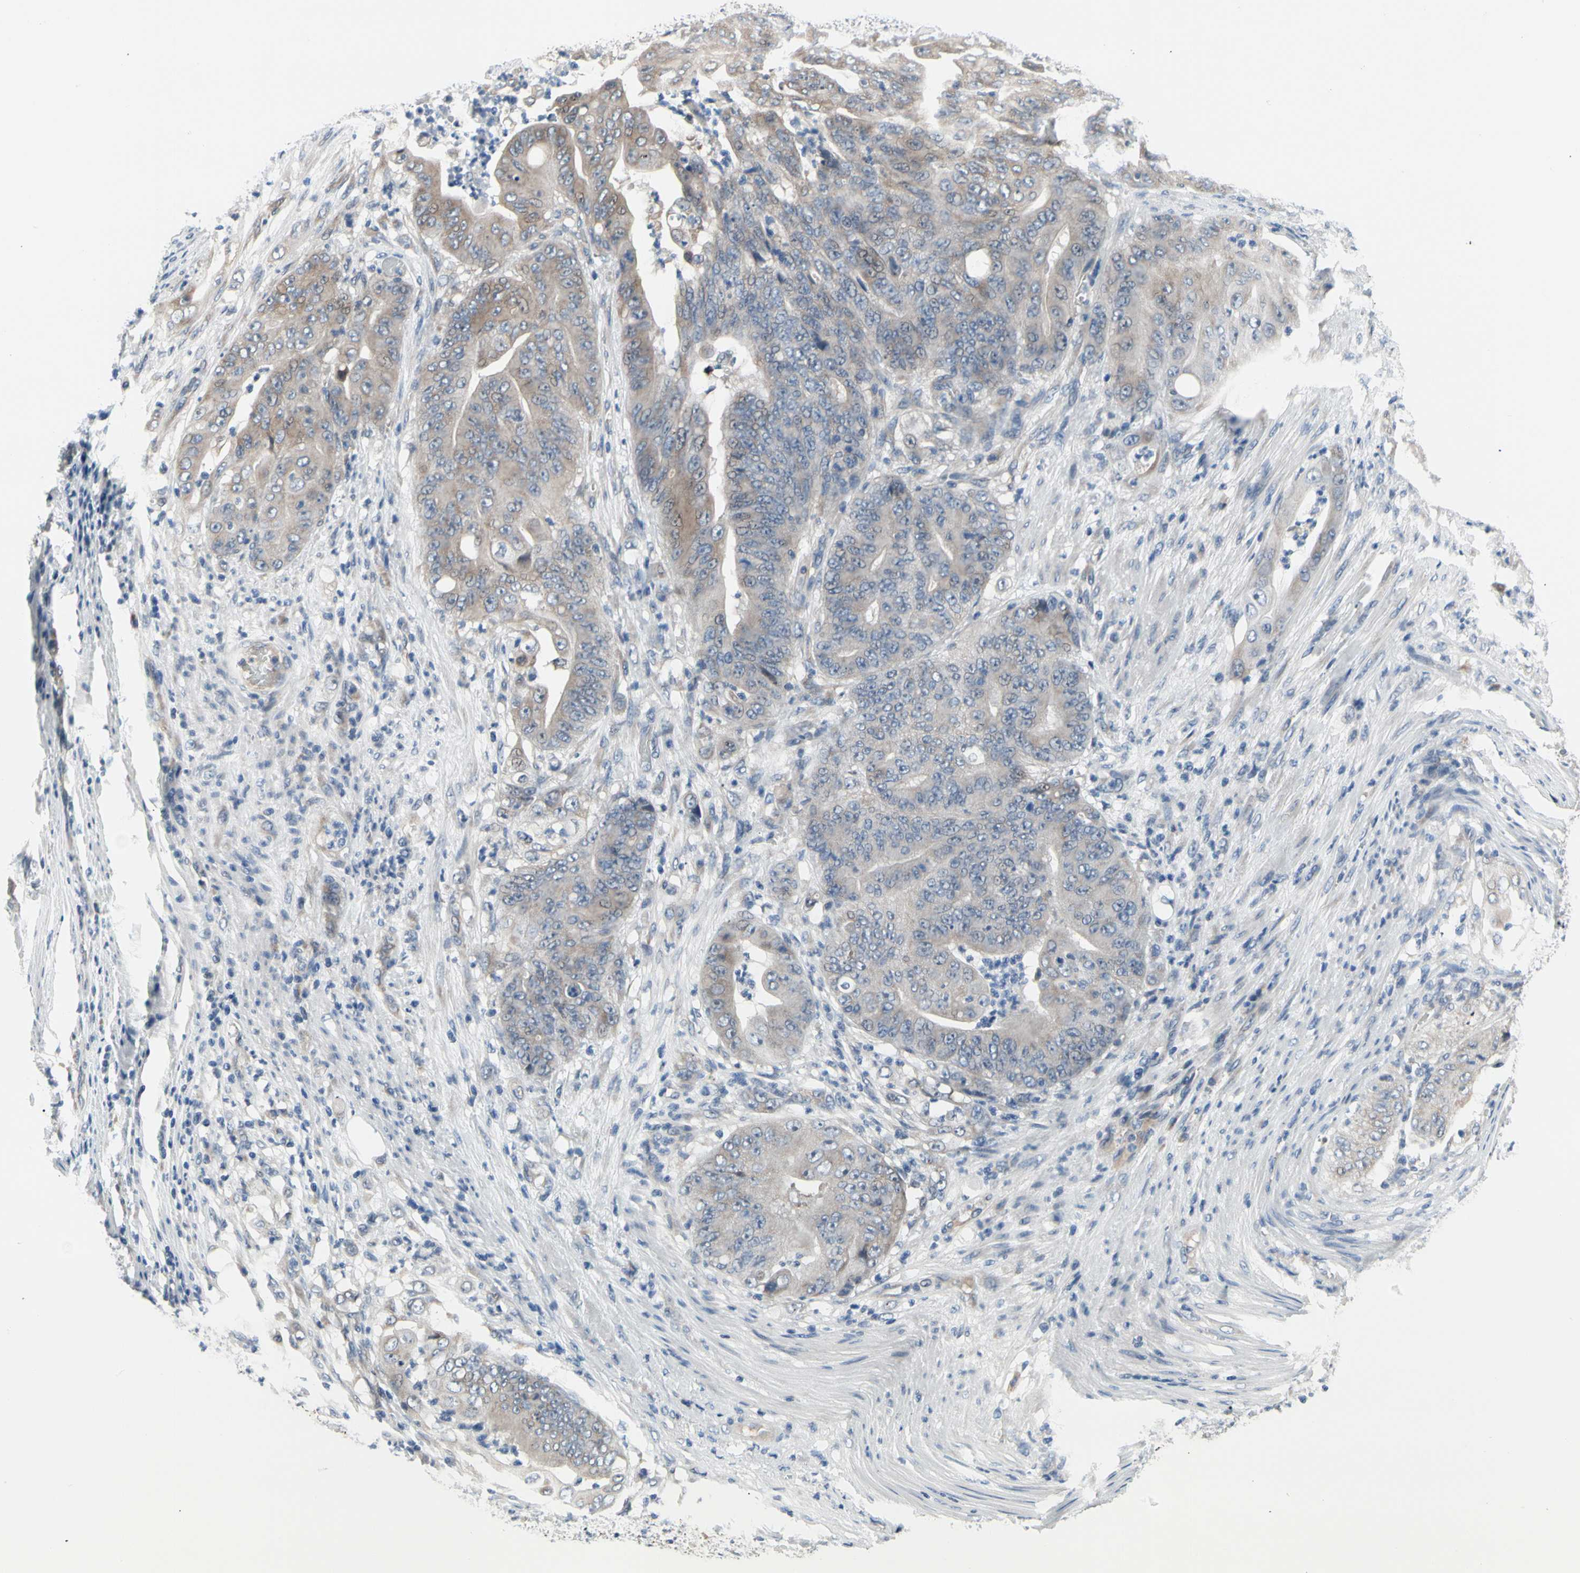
{"staining": {"intensity": "weak", "quantity": "<25%", "location": "cytoplasmic/membranous"}, "tissue": "stomach cancer", "cell_type": "Tumor cells", "image_type": "cancer", "snomed": [{"axis": "morphology", "description": "Adenocarcinoma, NOS"}, {"axis": "topography", "description": "Stomach"}], "caption": "The immunohistochemistry photomicrograph has no significant positivity in tumor cells of stomach adenocarcinoma tissue.", "gene": "NFASC", "patient": {"sex": "female", "age": 73}}